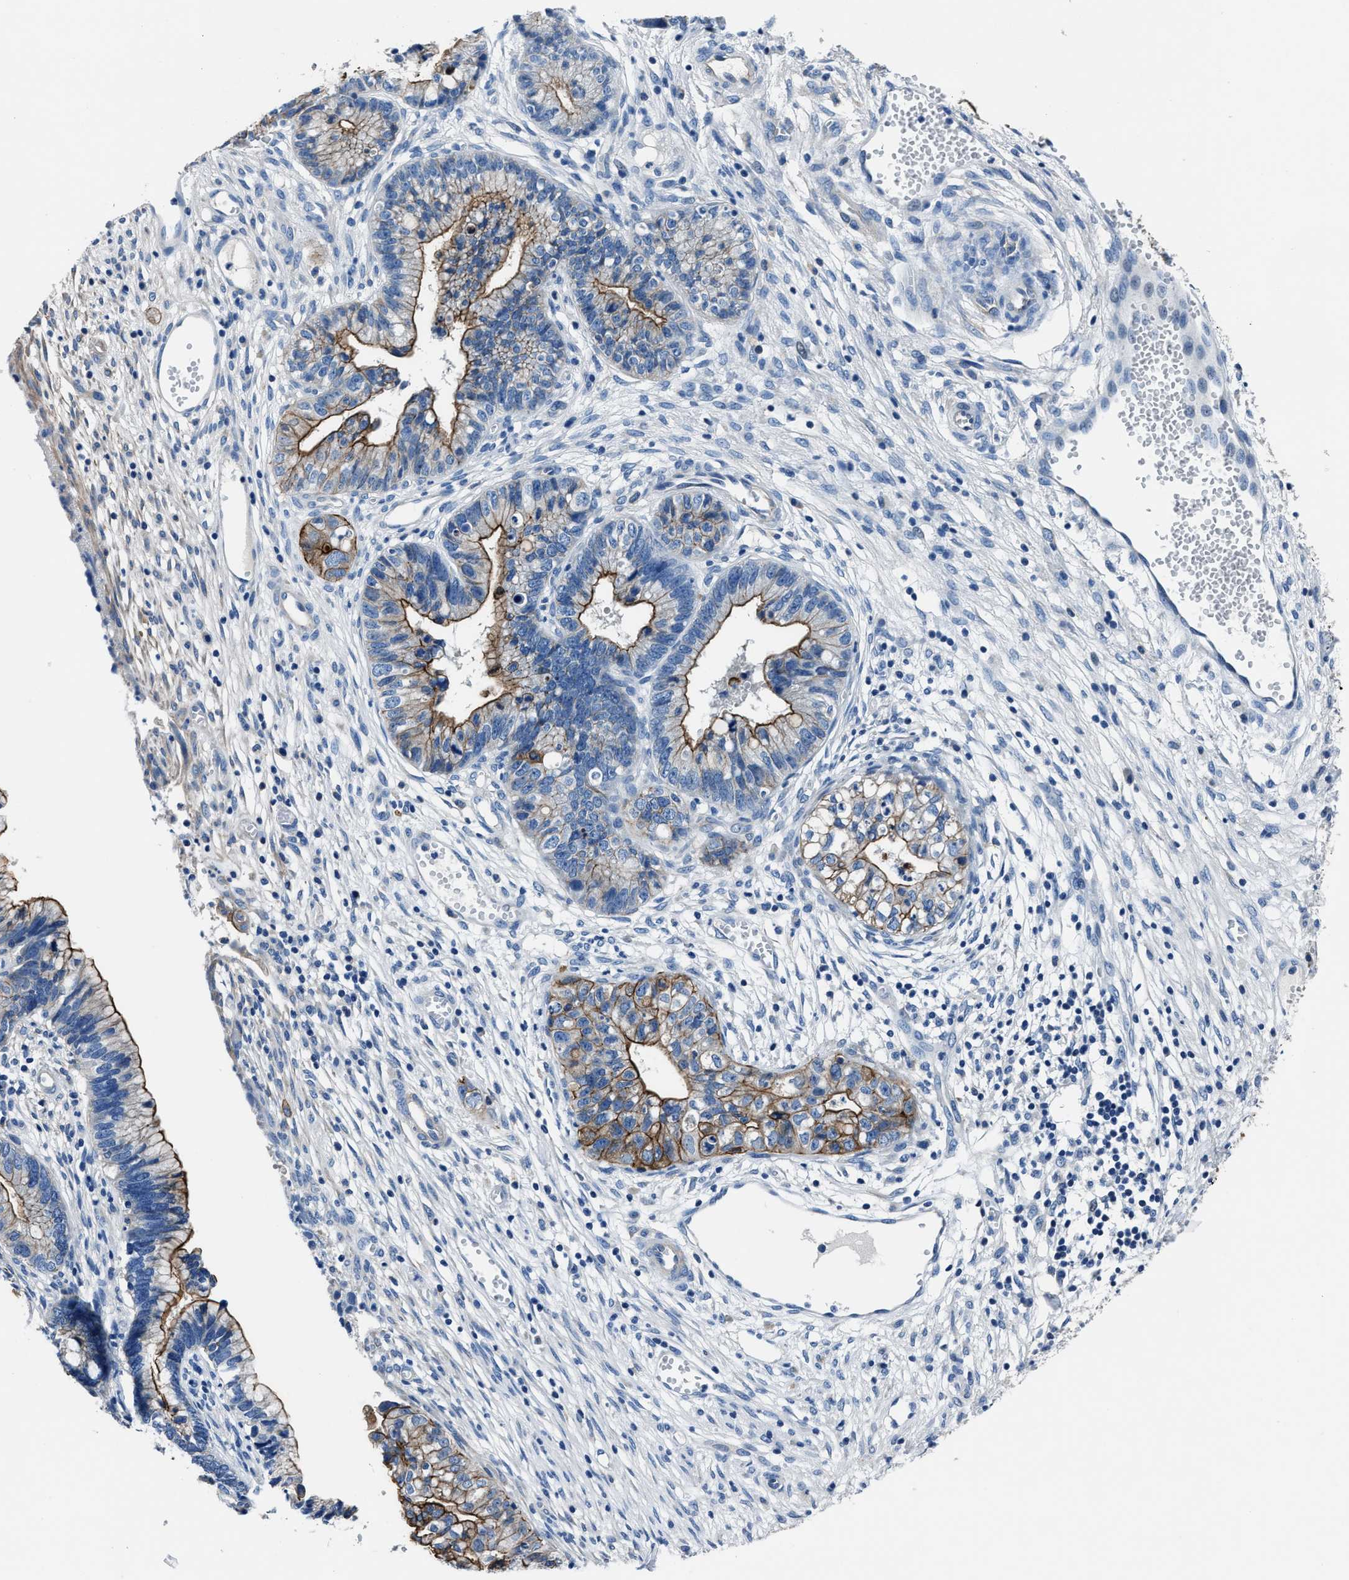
{"staining": {"intensity": "moderate", "quantity": ">75%", "location": "cytoplasmic/membranous"}, "tissue": "cervical cancer", "cell_type": "Tumor cells", "image_type": "cancer", "snomed": [{"axis": "morphology", "description": "Adenocarcinoma, NOS"}, {"axis": "topography", "description": "Cervix"}], "caption": "The image reveals immunohistochemical staining of cervical cancer (adenocarcinoma). There is moderate cytoplasmic/membranous expression is seen in approximately >75% of tumor cells. The staining was performed using DAB (3,3'-diaminobenzidine), with brown indicating positive protein expression. Nuclei are stained blue with hematoxylin.", "gene": "LMO7", "patient": {"sex": "female", "age": 44}}